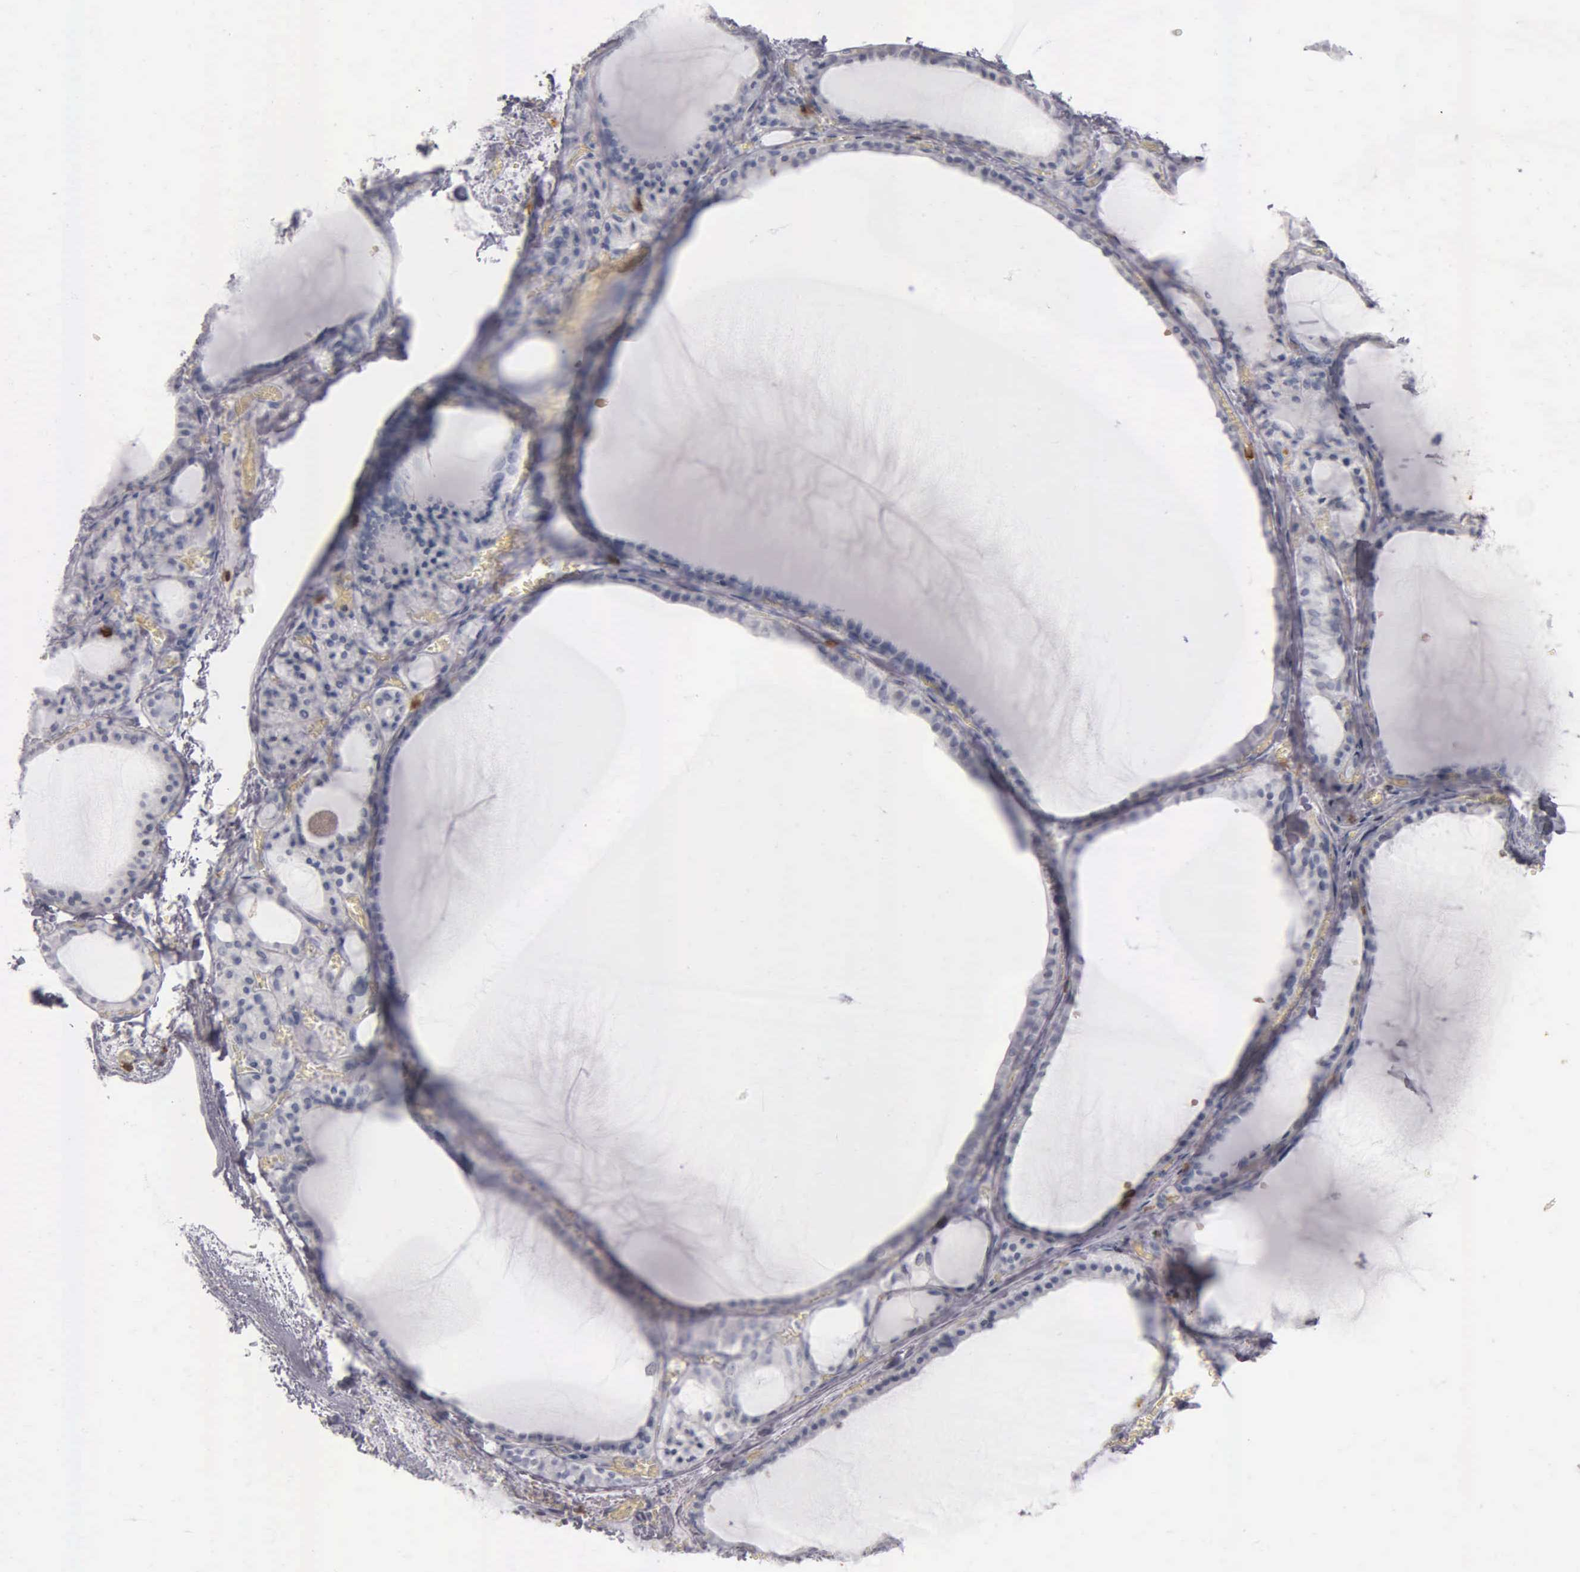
{"staining": {"intensity": "negative", "quantity": "none", "location": "none"}, "tissue": "thyroid gland", "cell_type": "Glandular cells", "image_type": "normal", "snomed": [{"axis": "morphology", "description": "Normal tissue, NOS"}, {"axis": "topography", "description": "Thyroid gland"}], "caption": "Glandular cells are negative for brown protein staining in unremarkable thyroid gland. Brightfield microscopy of immunohistochemistry (IHC) stained with DAB (brown) and hematoxylin (blue), captured at high magnification.", "gene": "CD3E", "patient": {"sex": "female", "age": 55}}